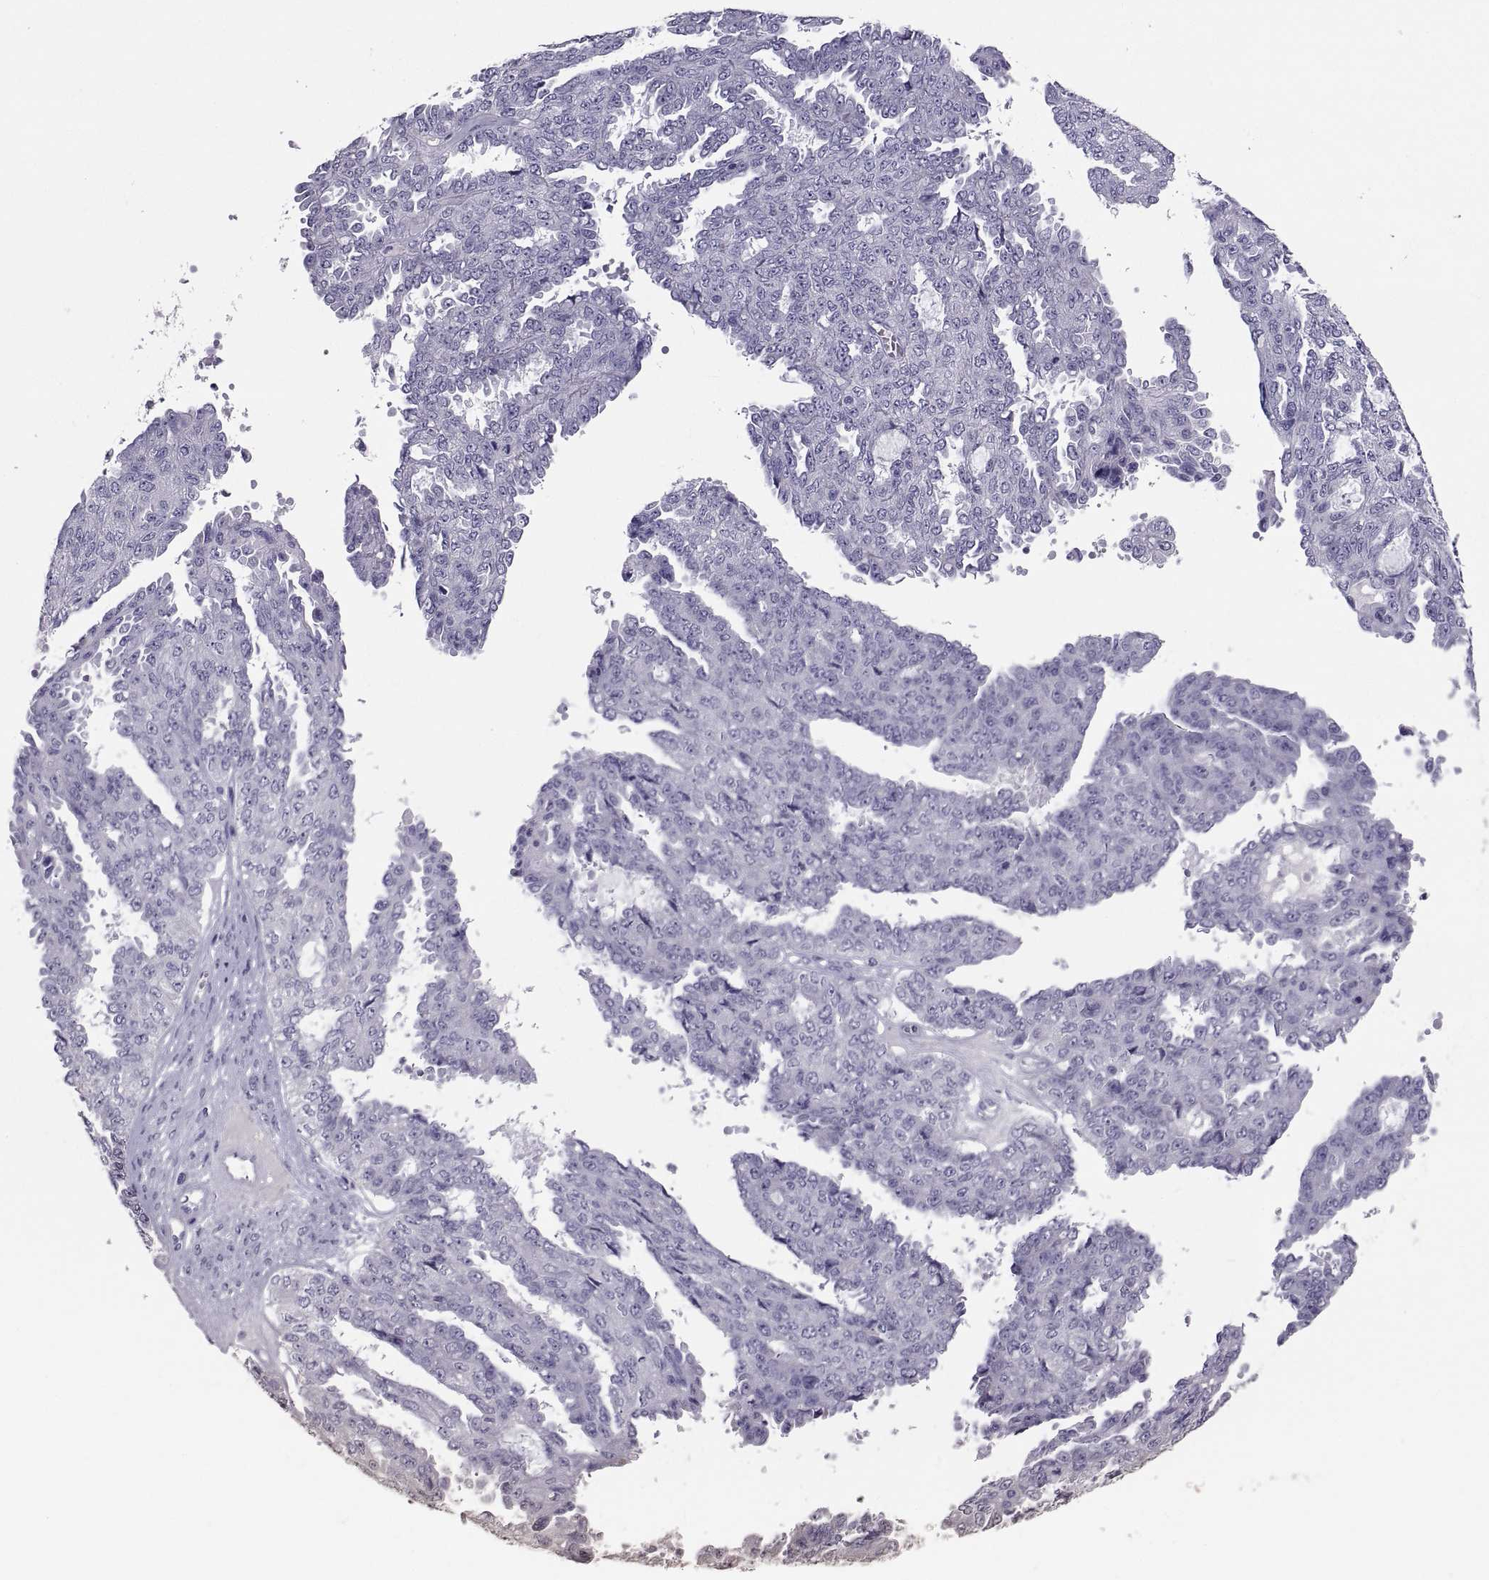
{"staining": {"intensity": "negative", "quantity": "none", "location": "none"}, "tissue": "ovarian cancer", "cell_type": "Tumor cells", "image_type": "cancer", "snomed": [{"axis": "morphology", "description": "Cystadenocarcinoma, serous, NOS"}, {"axis": "topography", "description": "Ovary"}], "caption": "The histopathology image reveals no staining of tumor cells in serous cystadenocarcinoma (ovarian).", "gene": "IGSF1", "patient": {"sex": "female", "age": 71}}